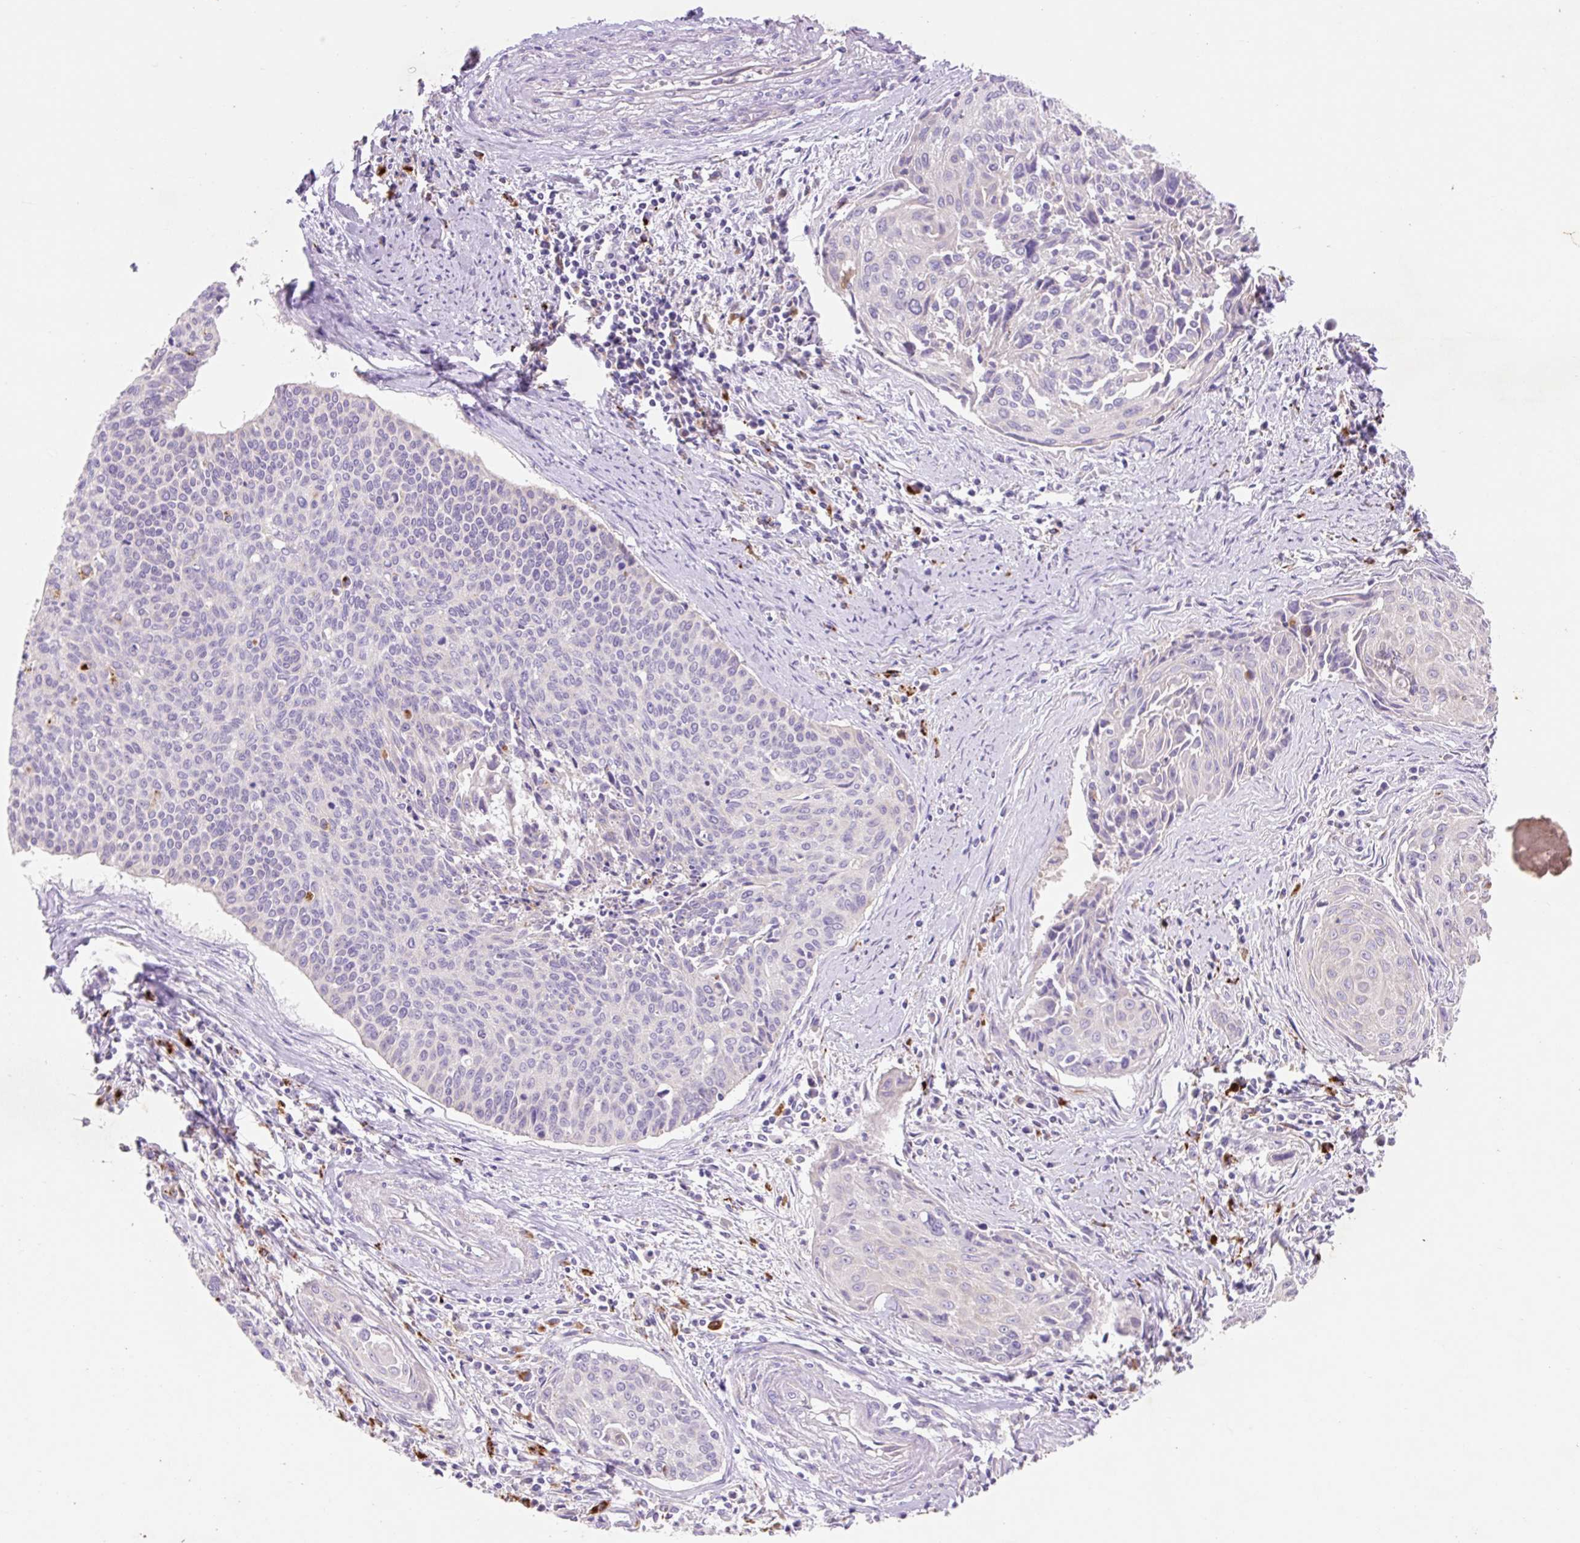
{"staining": {"intensity": "negative", "quantity": "none", "location": "none"}, "tissue": "cervical cancer", "cell_type": "Tumor cells", "image_type": "cancer", "snomed": [{"axis": "morphology", "description": "Squamous cell carcinoma, NOS"}, {"axis": "topography", "description": "Cervix"}], "caption": "Immunohistochemical staining of cervical squamous cell carcinoma reveals no significant staining in tumor cells.", "gene": "HEXA", "patient": {"sex": "female", "age": 55}}